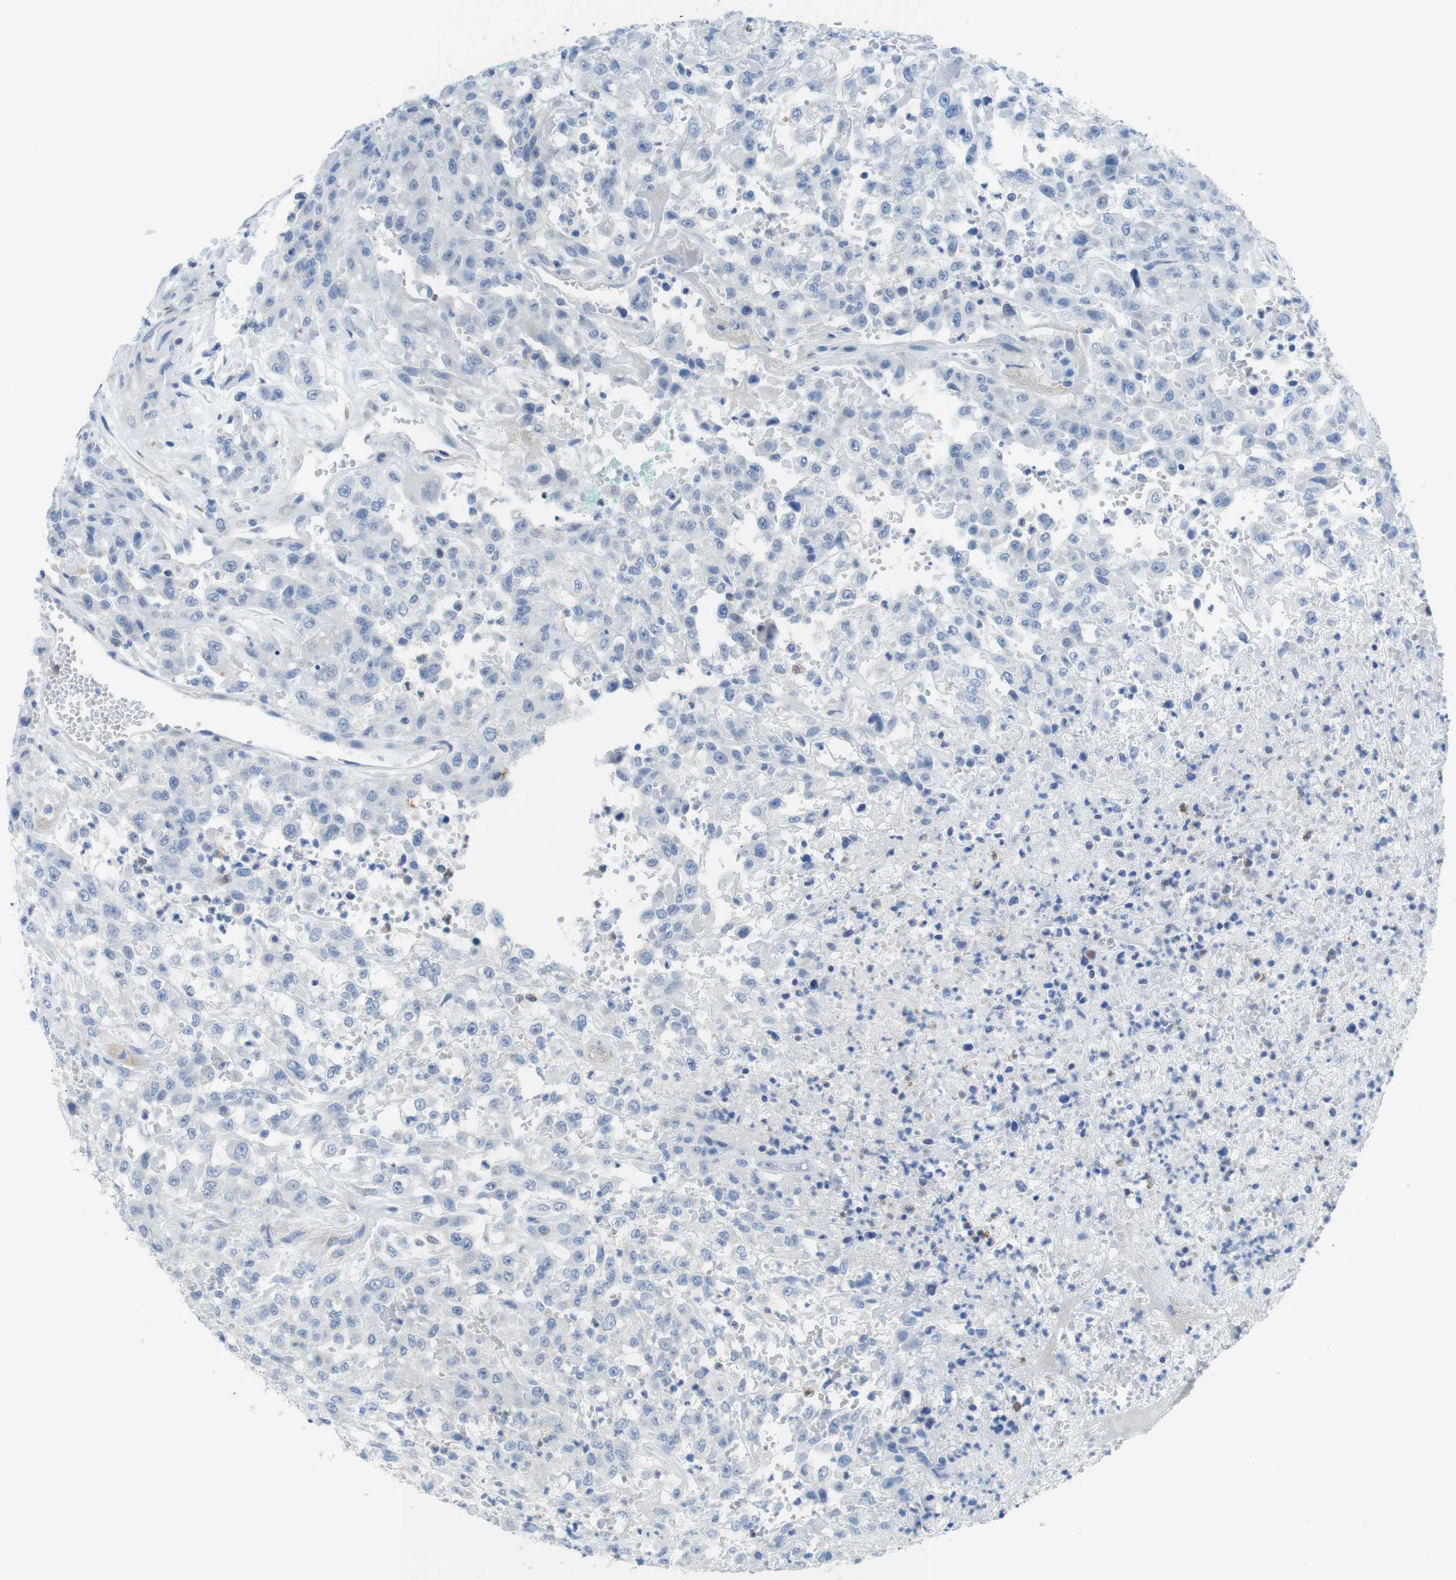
{"staining": {"intensity": "negative", "quantity": "none", "location": "none"}, "tissue": "urothelial cancer", "cell_type": "Tumor cells", "image_type": "cancer", "snomed": [{"axis": "morphology", "description": "Urothelial carcinoma, High grade"}, {"axis": "topography", "description": "Urinary bladder"}], "caption": "Urothelial cancer stained for a protein using immunohistochemistry displays no expression tumor cells.", "gene": "CLMN", "patient": {"sex": "male", "age": 46}}